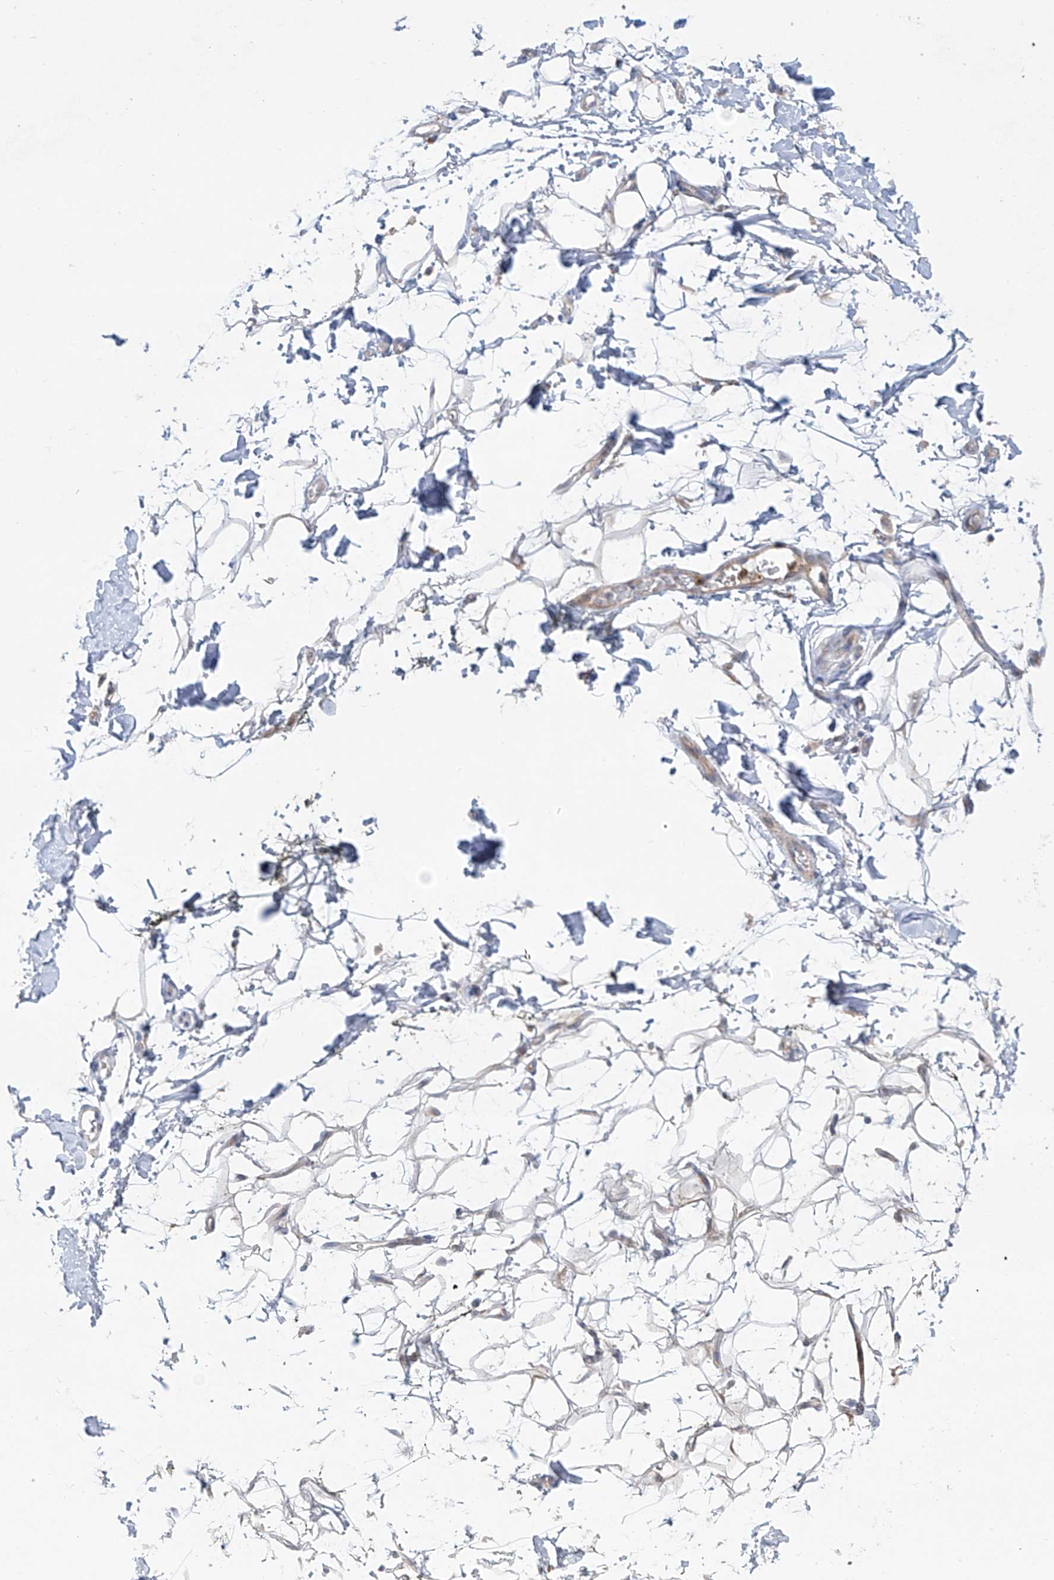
{"staining": {"intensity": "weak", "quantity": "25%-75%", "location": "cytoplasmic/membranous"}, "tissue": "adipose tissue", "cell_type": "Adipocytes", "image_type": "normal", "snomed": [{"axis": "morphology", "description": "Normal tissue, NOS"}, {"axis": "morphology", "description": "Adenocarcinoma, NOS"}, {"axis": "topography", "description": "Pancreas"}, {"axis": "topography", "description": "Peripheral nerve tissue"}], "caption": "Protein expression analysis of unremarkable adipose tissue displays weak cytoplasmic/membranous staining in about 25%-75% of adipocytes. The staining is performed using DAB brown chromogen to label protein expression. The nuclei are counter-stained blue using hematoxylin.", "gene": "KLC4", "patient": {"sex": "male", "age": 59}}